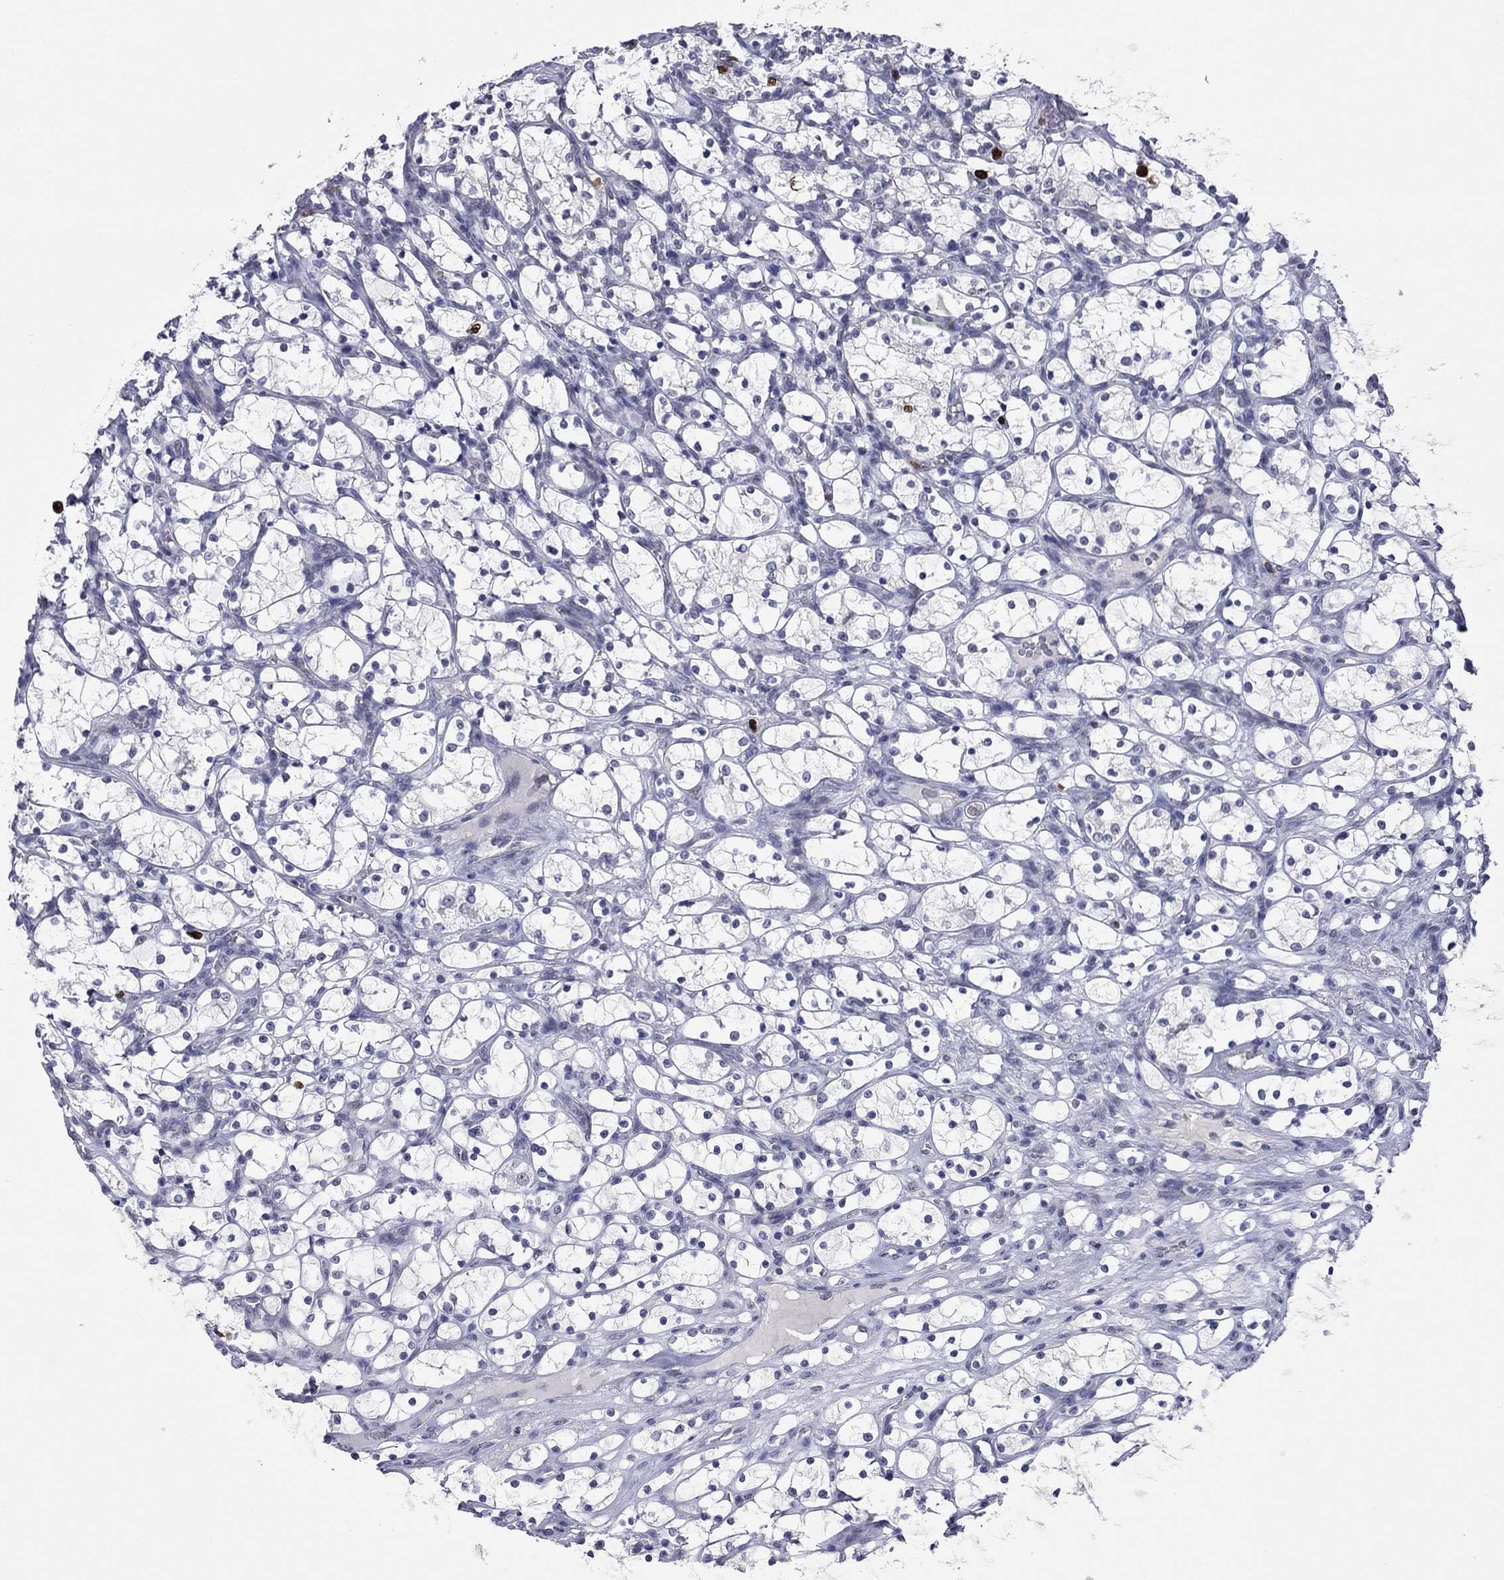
{"staining": {"intensity": "strong", "quantity": "<25%", "location": "nuclear"}, "tissue": "renal cancer", "cell_type": "Tumor cells", "image_type": "cancer", "snomed": [{"axis": "morphology", "description": "Adenocarcinoma, NOS"}, {"axis": "topography", "description": "Kidney"}], "caption": "Adenocarcinoma (renal) stained with a brown dye reveals strong nuclear positive positivity in about <25% of tumor cells.", "gene": "CDCA5", "patient": {"sex": "female", "age": 69}}